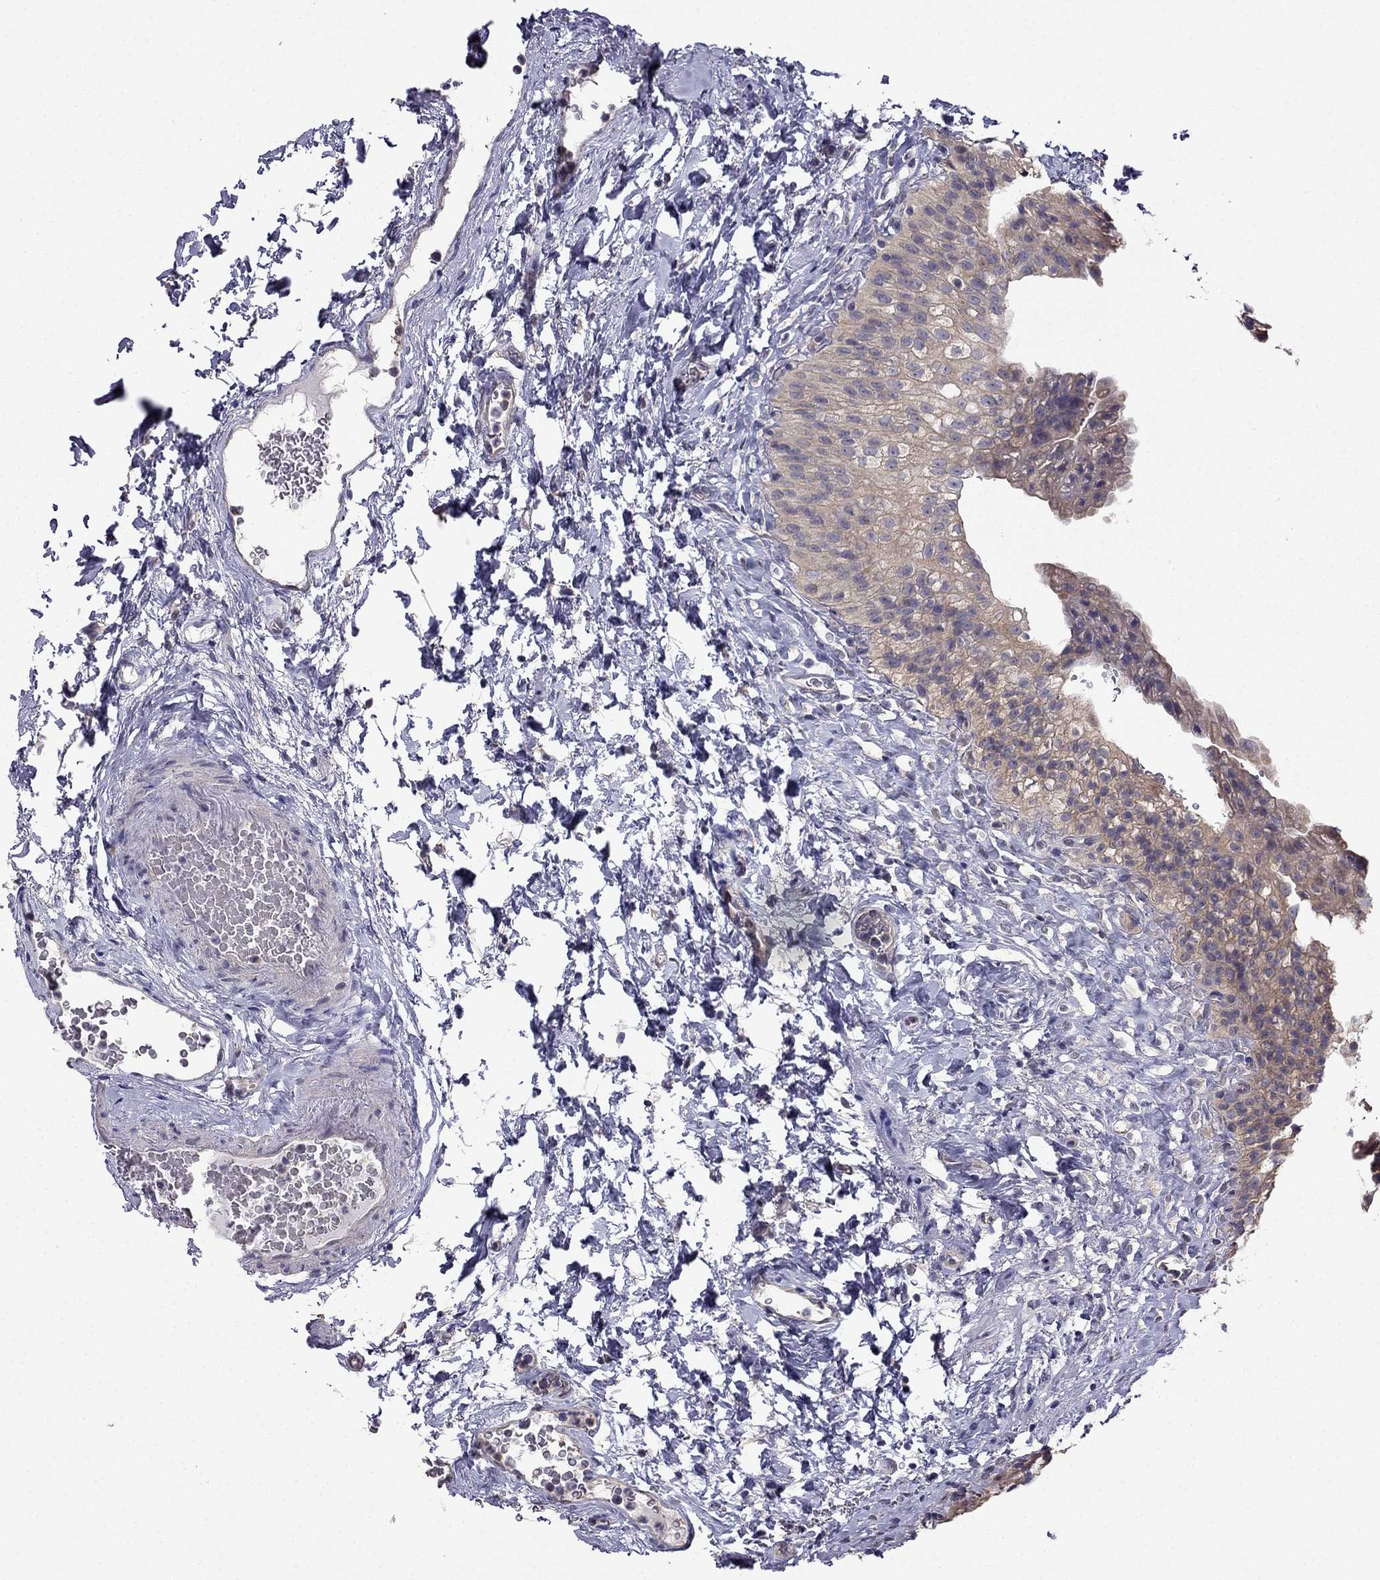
{"staining": {"intensity": "weak", "quantity": ">75%", "location": "cytoplasmic/membranous"}, "tissue": "urinary bladder", "cell_type": "Urothelial cells", "image_type": "normal", "snomed": [{"axis": "morphology", "description": "Normal tissue, NOS"}, {"axis": "topography", "description": "Urinary bladder"}], "caption": "IHC (DAB (3,3'-diaminobenzidine)) staining of benign urinary bladder exhibits weak cytoplasmic/membranous protein expression in approximately >75% of urothelial cells.", "gene": "SCNN1D", "patient": {"sex": "male", "age": 76}}